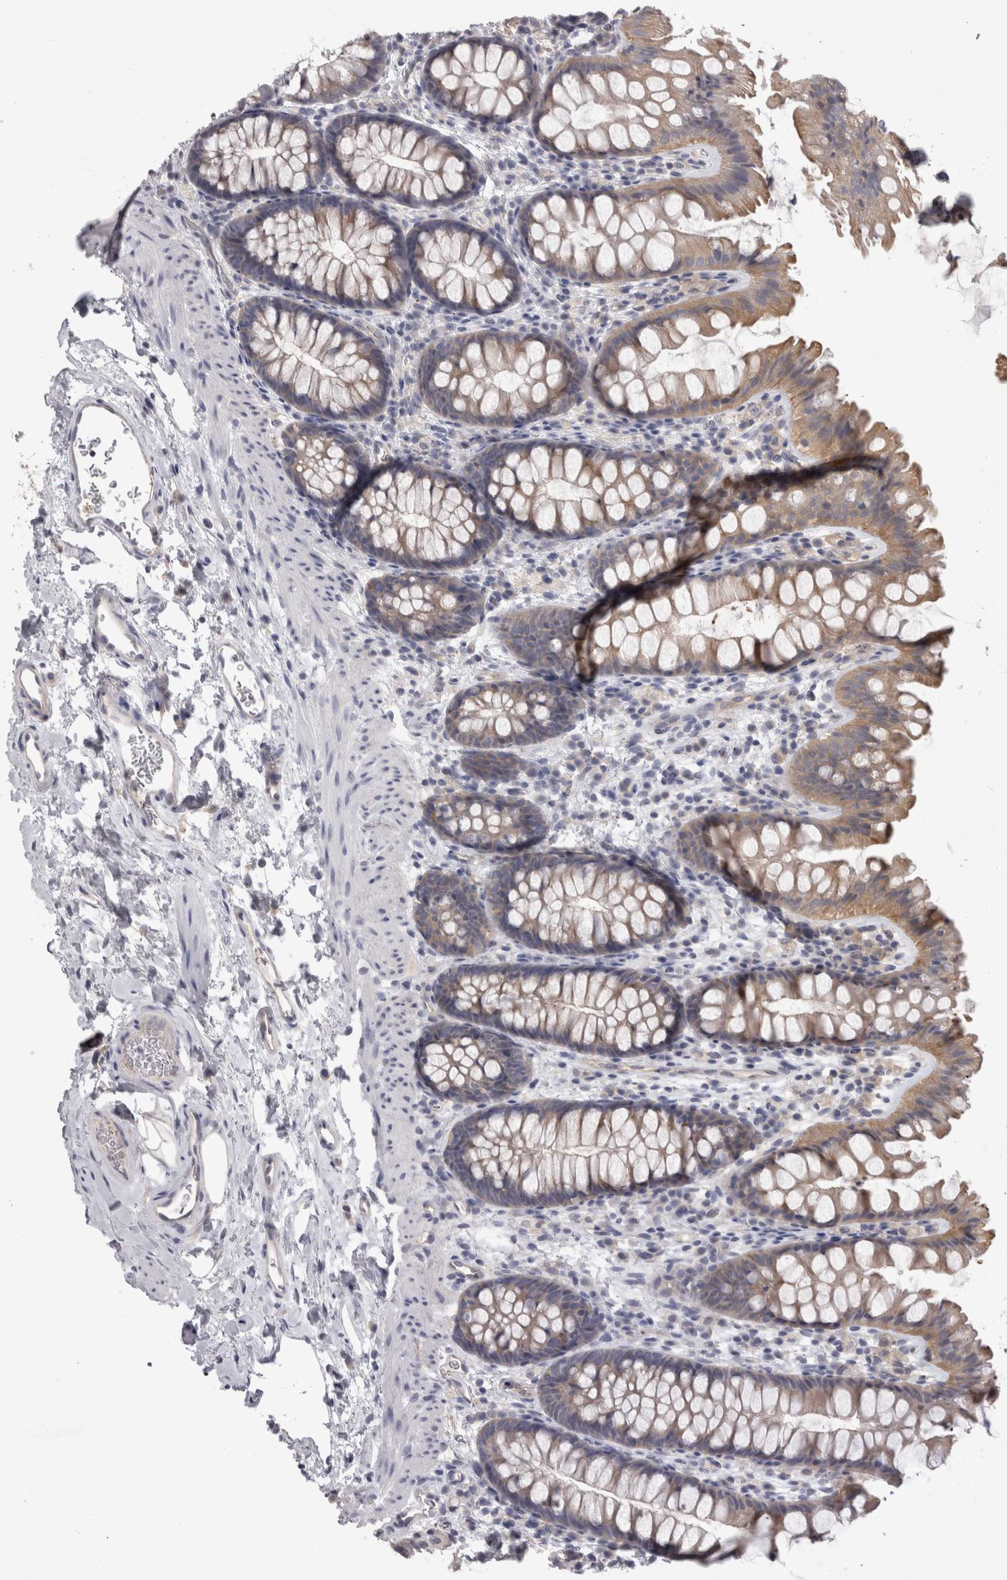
{"staining": {"intensity": "weak", "quantity": "25%-75%", "location": "cytoplasmic/membranous"}, "tissue": "colon", "cell_type": "Endothelial cells", "image_type": "normal", "snomed": [{"axis": "morphology", "description": "Normal tissue, NOS"}, {"axis": "topography", "description": "Colon"}], "caption": "An IHC image of normal tissue is shown. Protein staining in brown labels weak cytoplasmic/membranous positivity in colon within endothelial cells.", "gene": "LYZL6", "patient": {"sex": "female", "age": 62}}